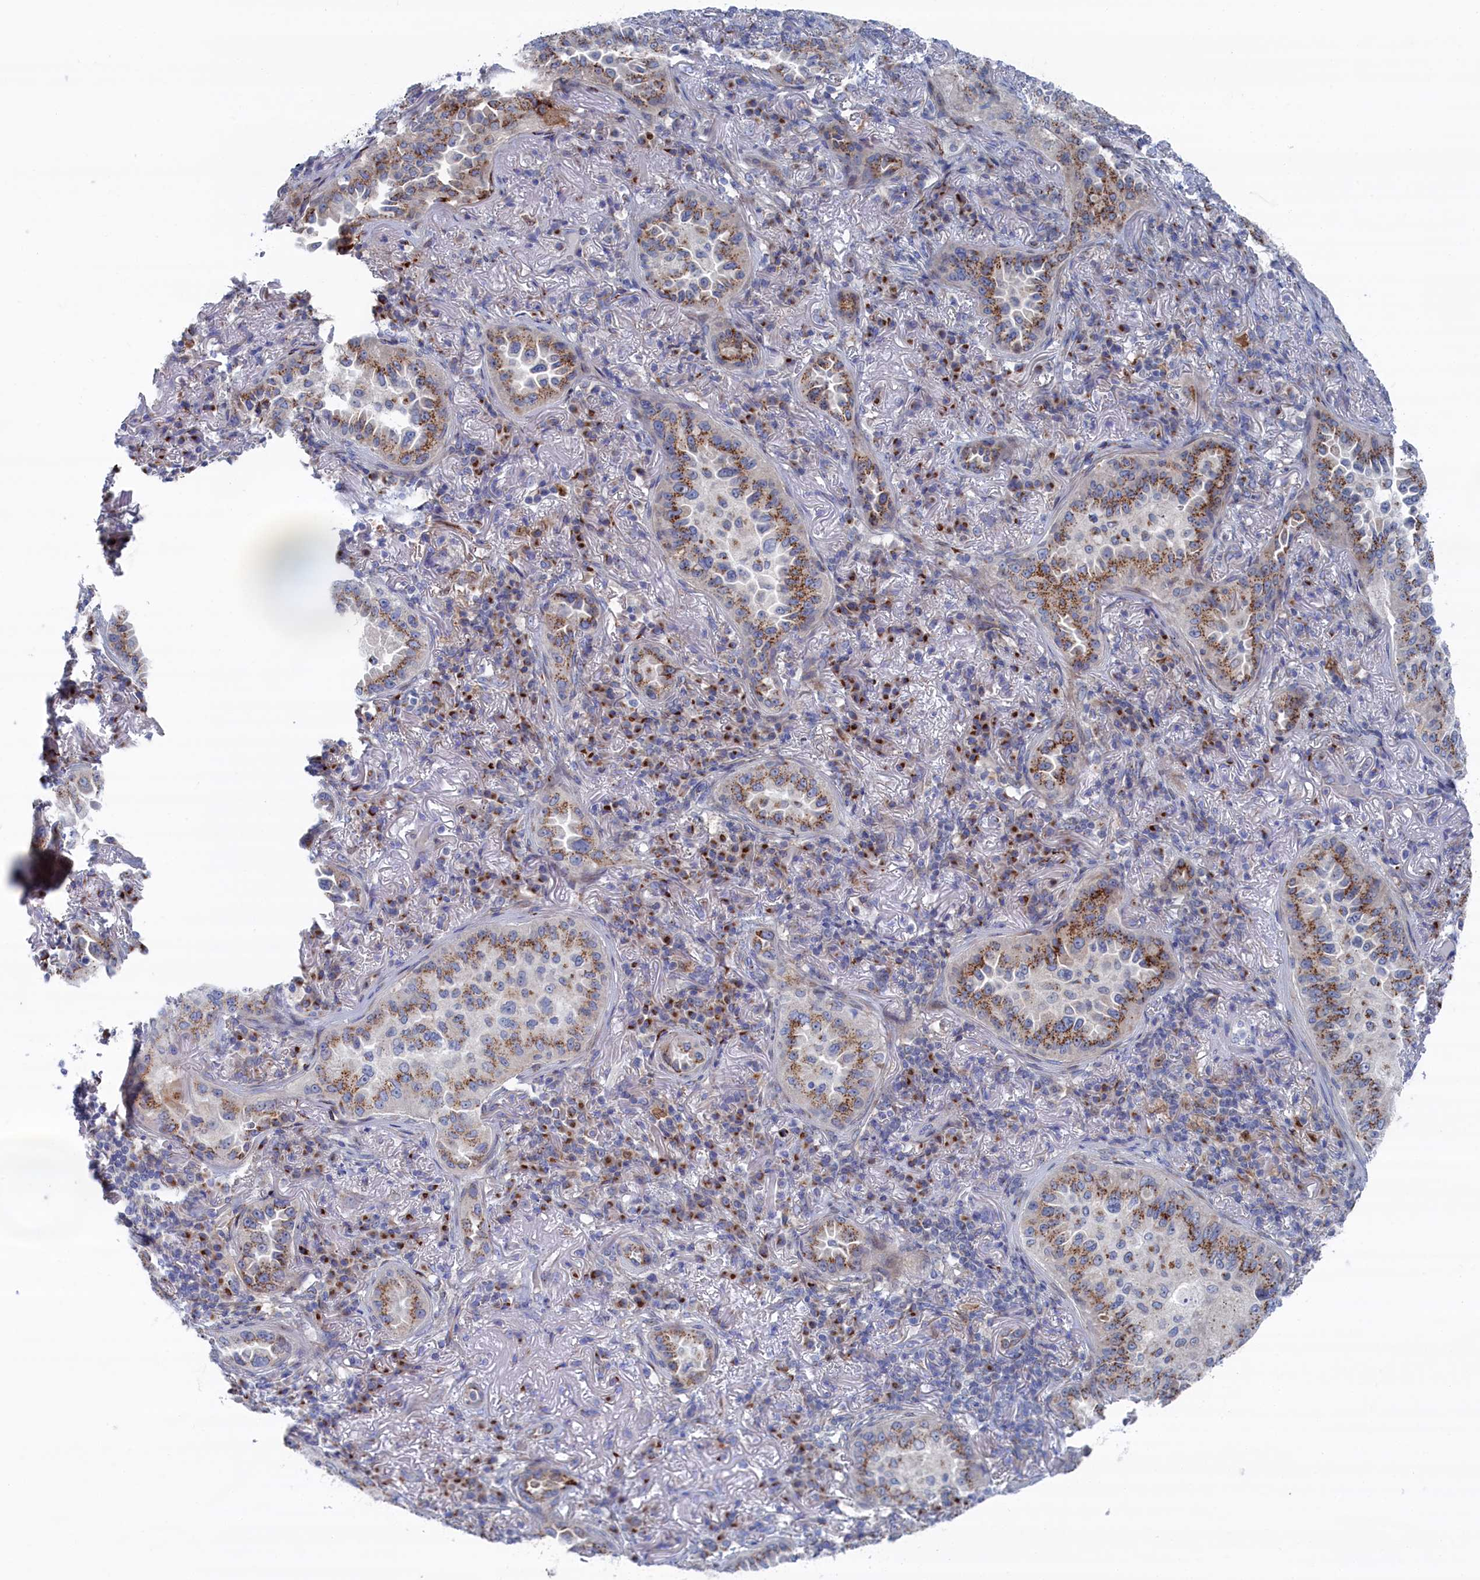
{"staining": {"intensity": "moderate", "quantity": ">75%", "location": "cytoplasmic/membranous"}, "tissue": "lung cancer", "cell_type": "Tumor cells", "image_type": "cancer", "snomed": [{"axis": "morphology", "description": "Adenocarcinoma, NOS"}, {"axis": "topography", "description": "Lung"}], "caption": "DAB immunohistochemical staining of human lung adenocarcinoma demonstrates moderate cytoplasmic/membranous protein staining in approximately >75% of tumor cells. The staining was performed using DAB, with brown indicating positive protein expression. Nuclei are stained blue with hematoxylin.", "gene": "IRX1", "patient": {"sex": "female", "age": 69}}